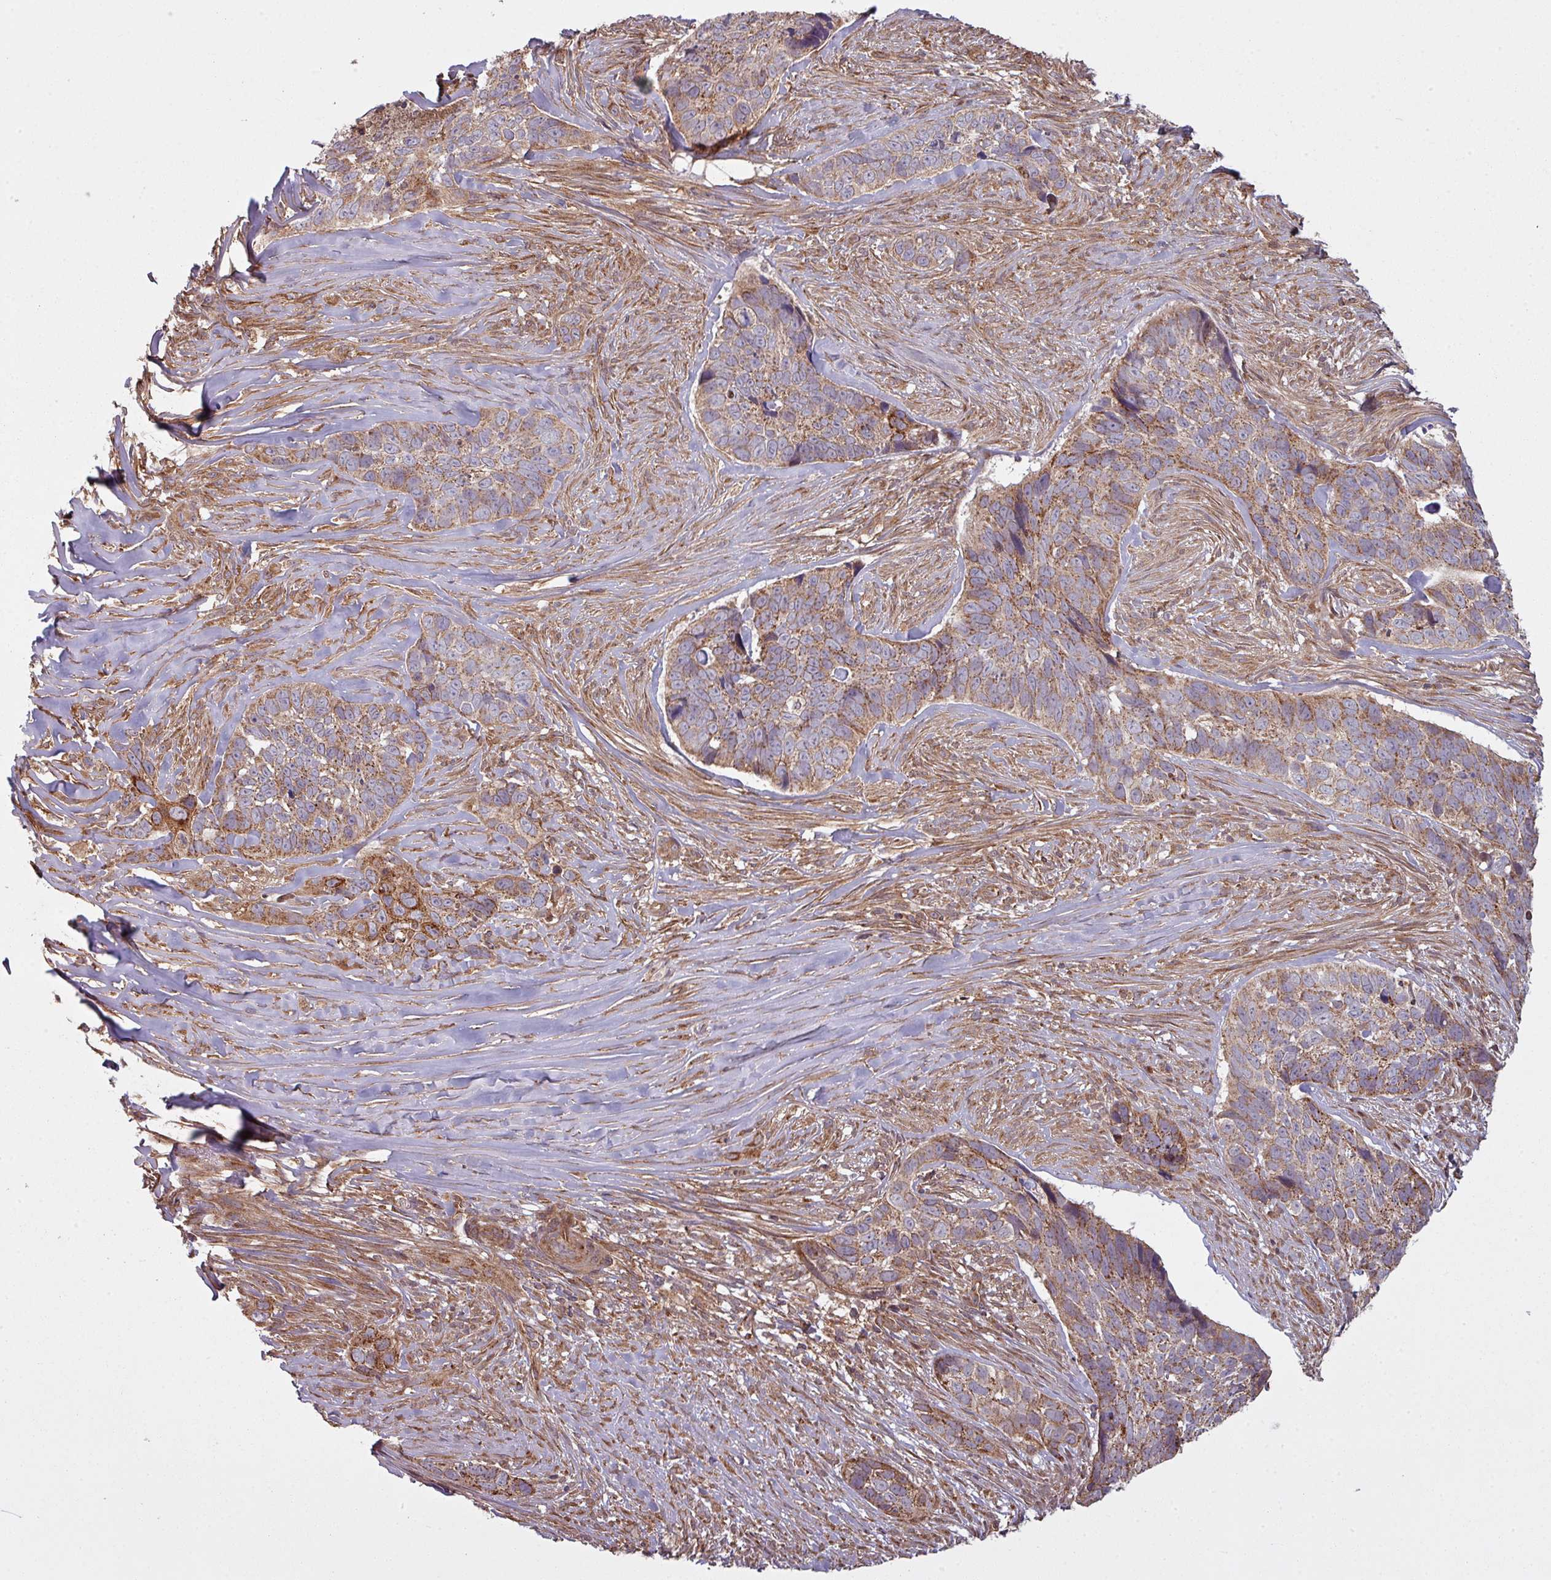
{"staining": {"intensity": "moderate", "quantity": ">75%", "location": "cytoplasmic/membranous"}, "tissue": "skin cancer", "cell_type": "Tumor cells", "image_type": "cancer", "snomed": [{"axis": "morphology", "description": "Basal cell carcinoma"}, {"axis": "topography", "description": "Skin"}], "caption": "Immunohistochemical staining of skin cancer shows medium levels of moderate cytoplasmic/membranous protein positivity in approximately >75% of tumor cells.", "gene": "SNRNP25", "patient": {"sex": "female", "age": 82}}